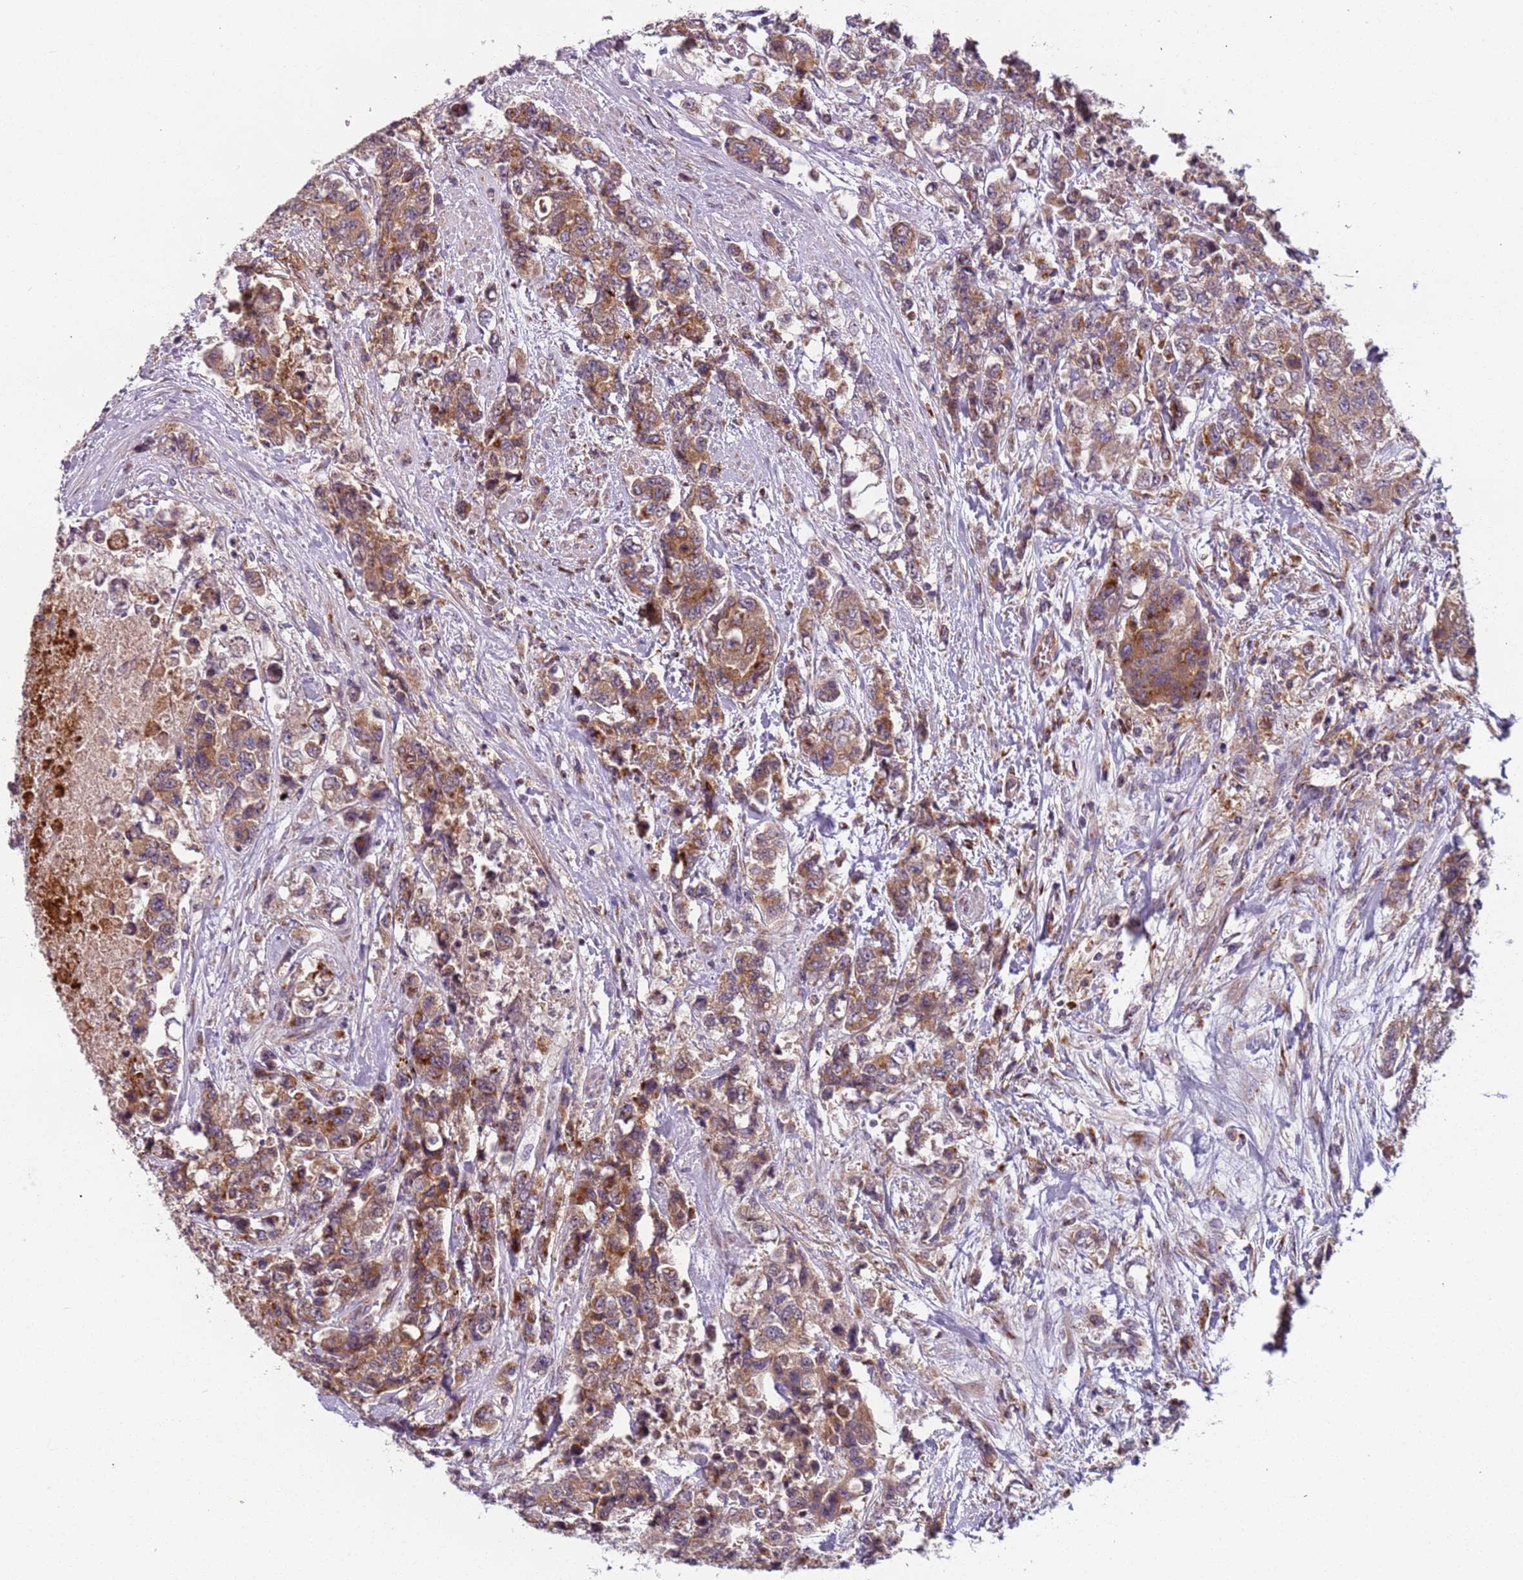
{"staining": {"intensity": "moderate", "quantity": ">75%", "location": "cytoplasmic/membranous"}, "tissue": "urothelial cancer", "cell_type": "Tumor cells", "image_type": "cancer", "snomed": [{"axis": "morphology", "description": "Urothelial carcinoma, High grade"}, {"axis": "topography", "description": "Urinary bladder"}], "caption": "The micrograph demonstrates staining of urothelial cancer, revealing moderate cytoplasmic/membranous protein positivity (brown color) within tumor cells.", "gene": "AKTIP", "patient": {"sex": "female", "age": 78}}